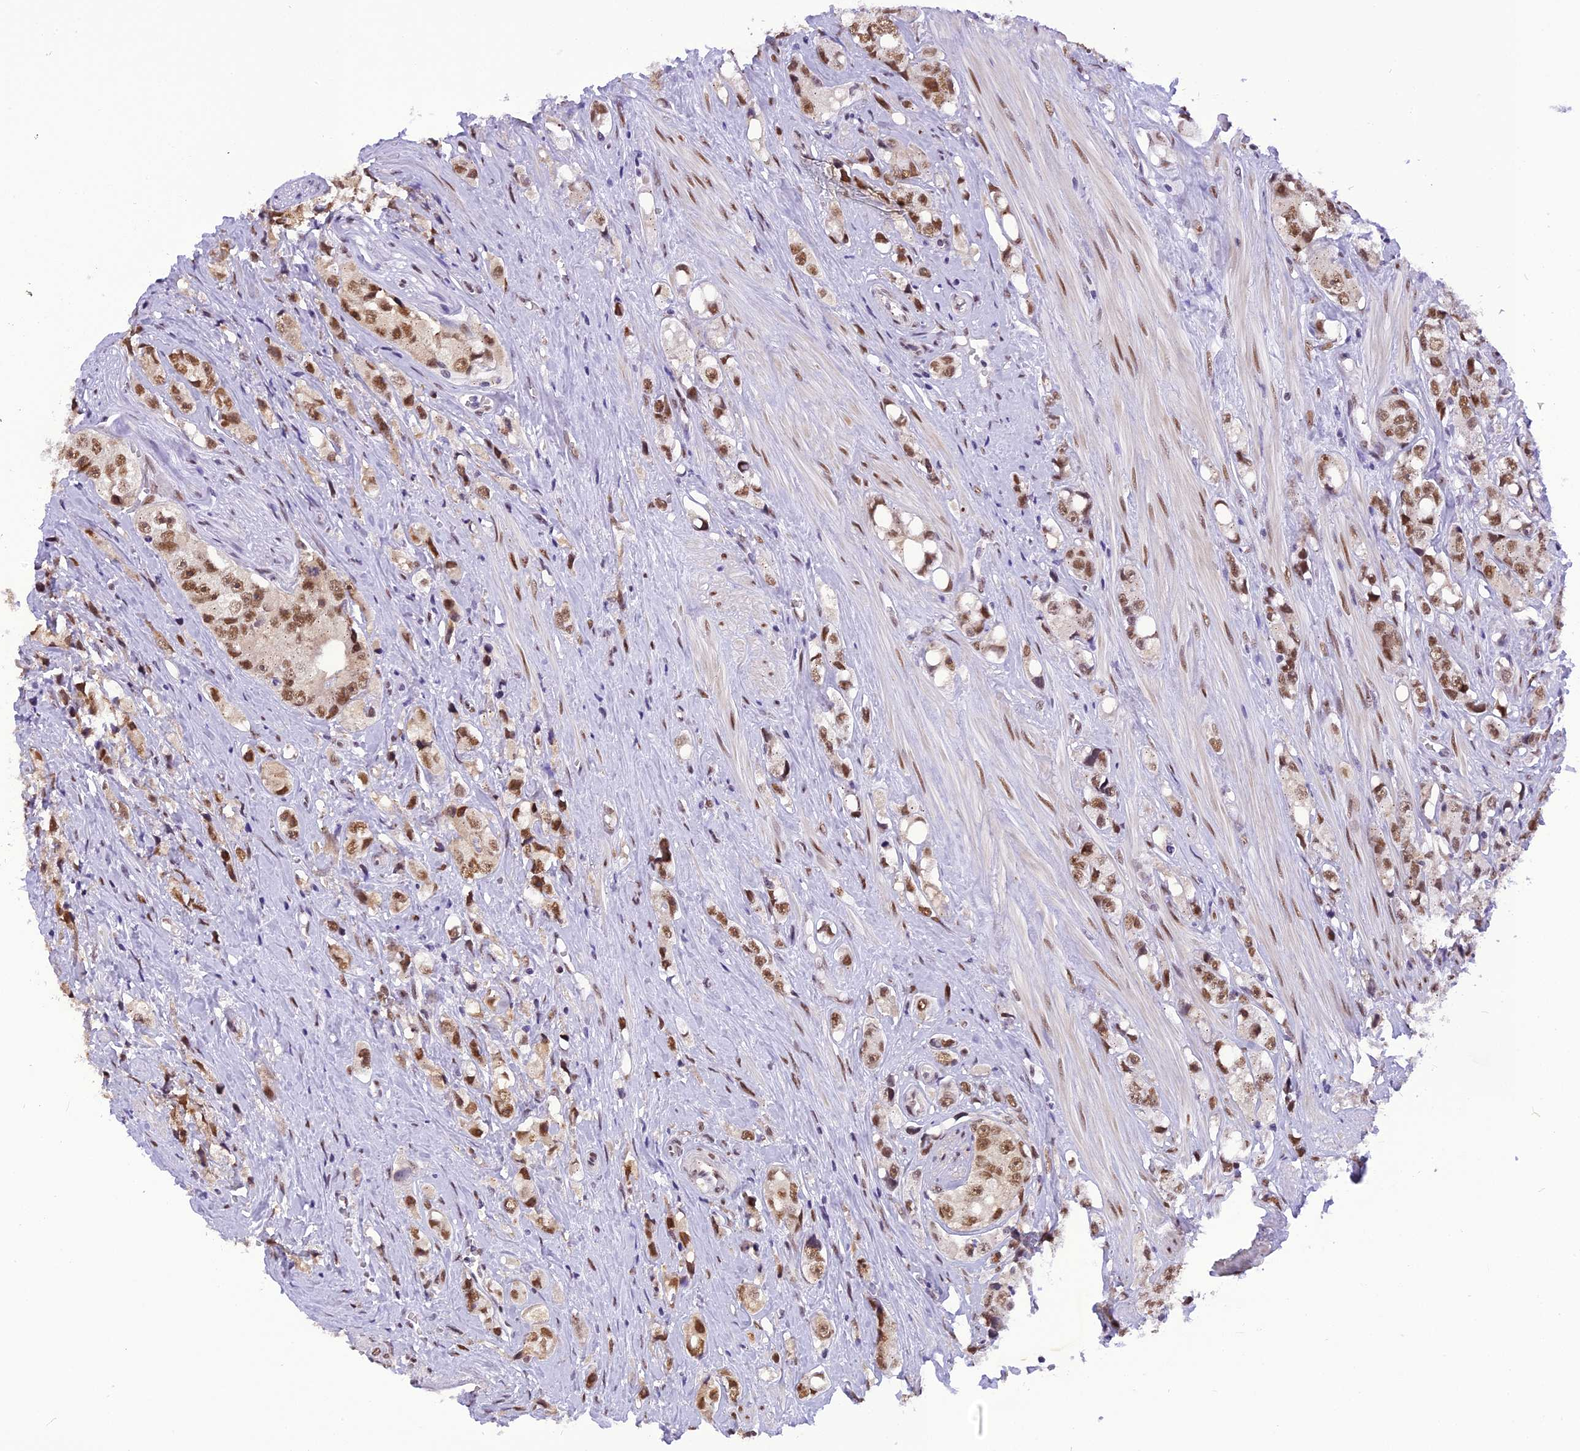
{"staining": {"intensity": "moderate", "quantity": ">75%", "location": "nuclear"}, "tissue": "prostate cancer", "cell_type": "Tumor cells", "image_type": "cancer", "snomed": [{"axis": "morphology", "description": "Adenocarcinoma, High grade"}, {"axis": "topography", "description": "Prostate"}], "caption": "Protein staining of prostate cancer tissue shows moderate nuclear staining in approximately >75% of tumor cells.", "gene": "IRF2BP1", "patient": {"sex": "male", "age": 74}}